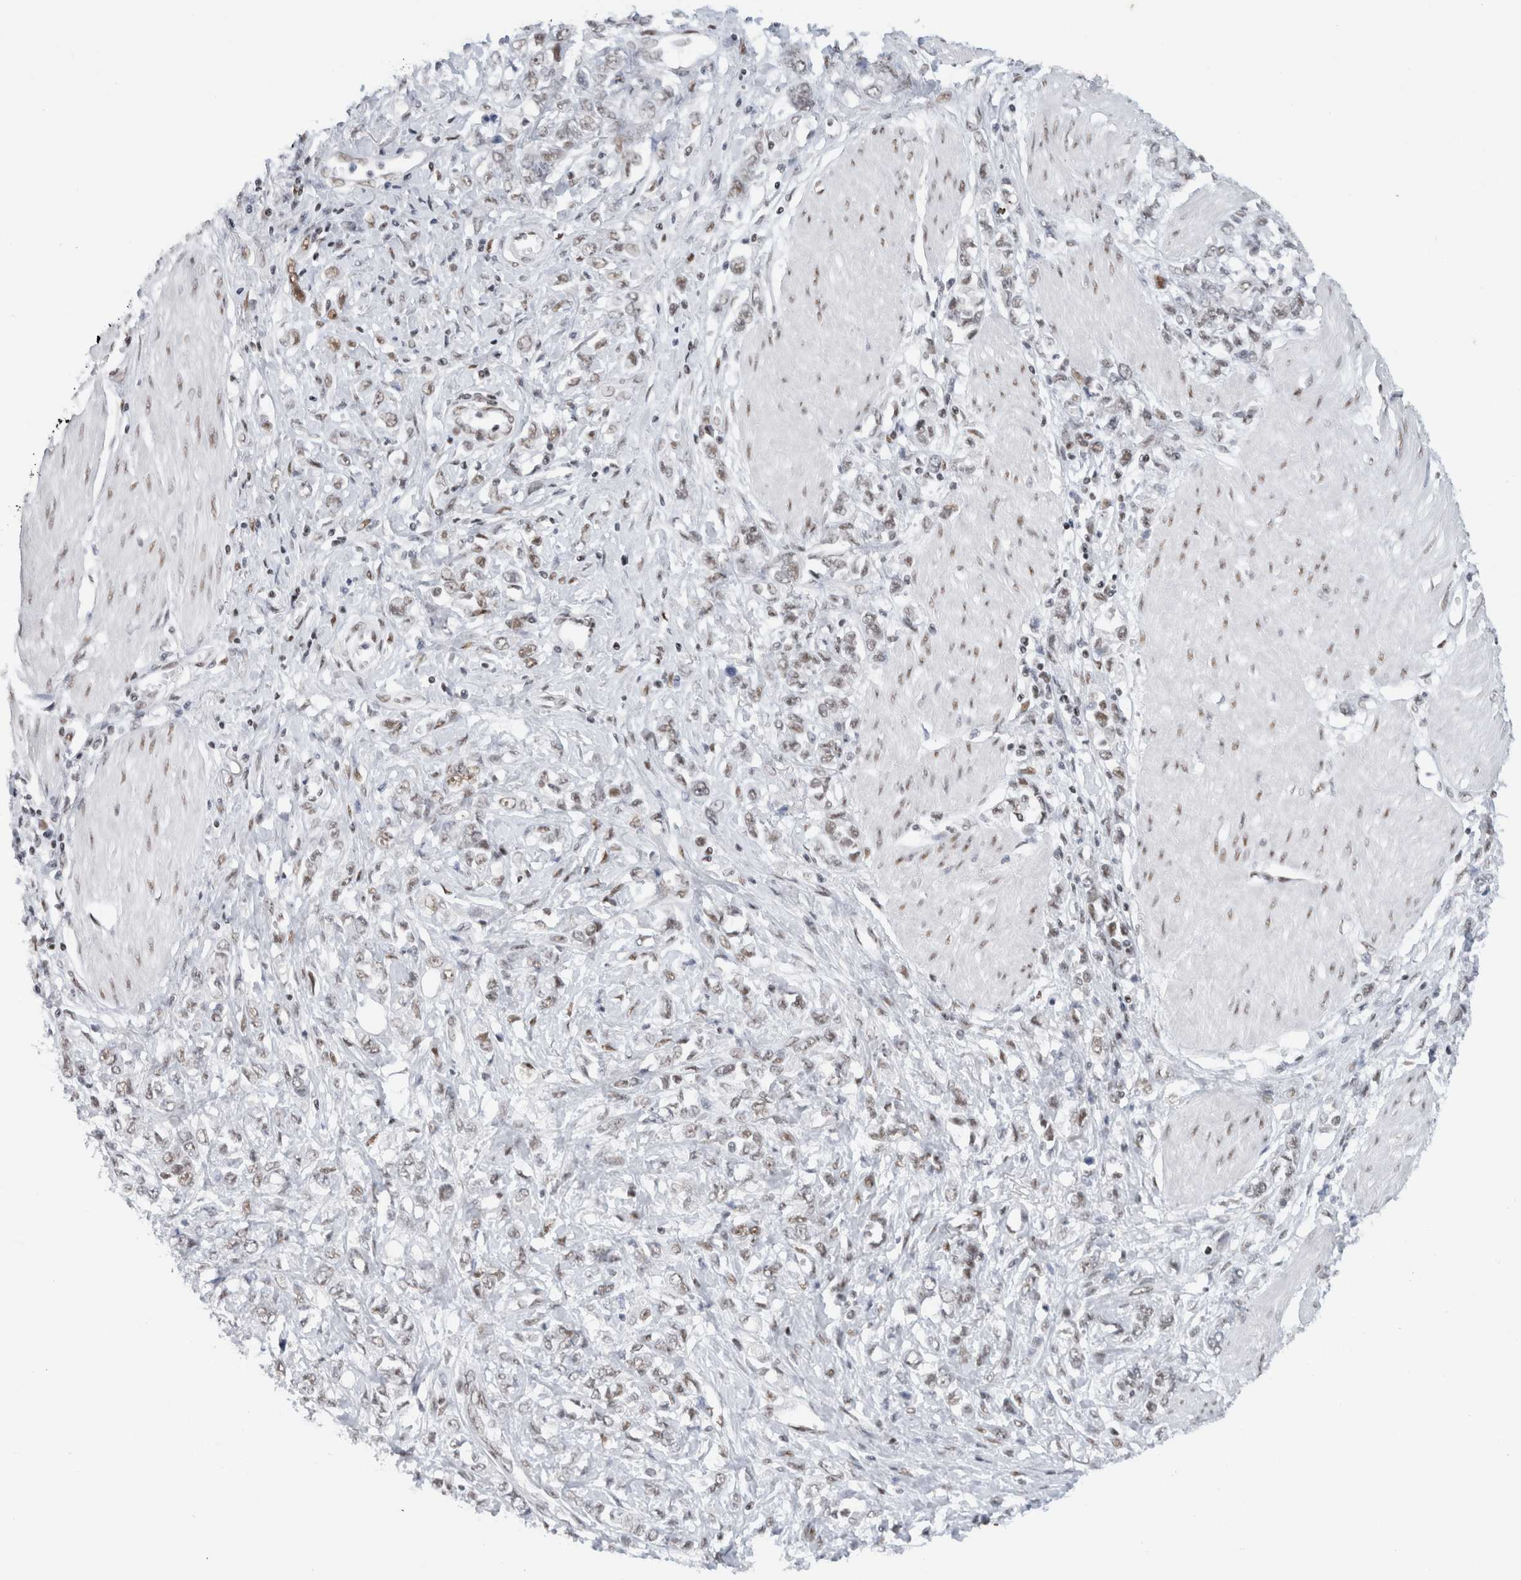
{"staining": {"intensity": "weak", "quantity": ">75%", "location": "nuclear"}, "tissue": "stomach cancer", "cell_type": "Tumor cells", "image_type": "cancer", "snomed": [{"axis": "morphology", "description": "Adenocarcinoma, NOS"}, {"axis": "topography", "description": "Stomach"}], "caption": "Immunohistochemistry (DAB (3,3'-diaminobenzidine)) staining of human adenocarcinoma (stomach) displays weak nuclear protein staining in approximately >75% of tumor cells.", "gene": "COPS7A", "patient": {"sex": "female", "age": 76}}